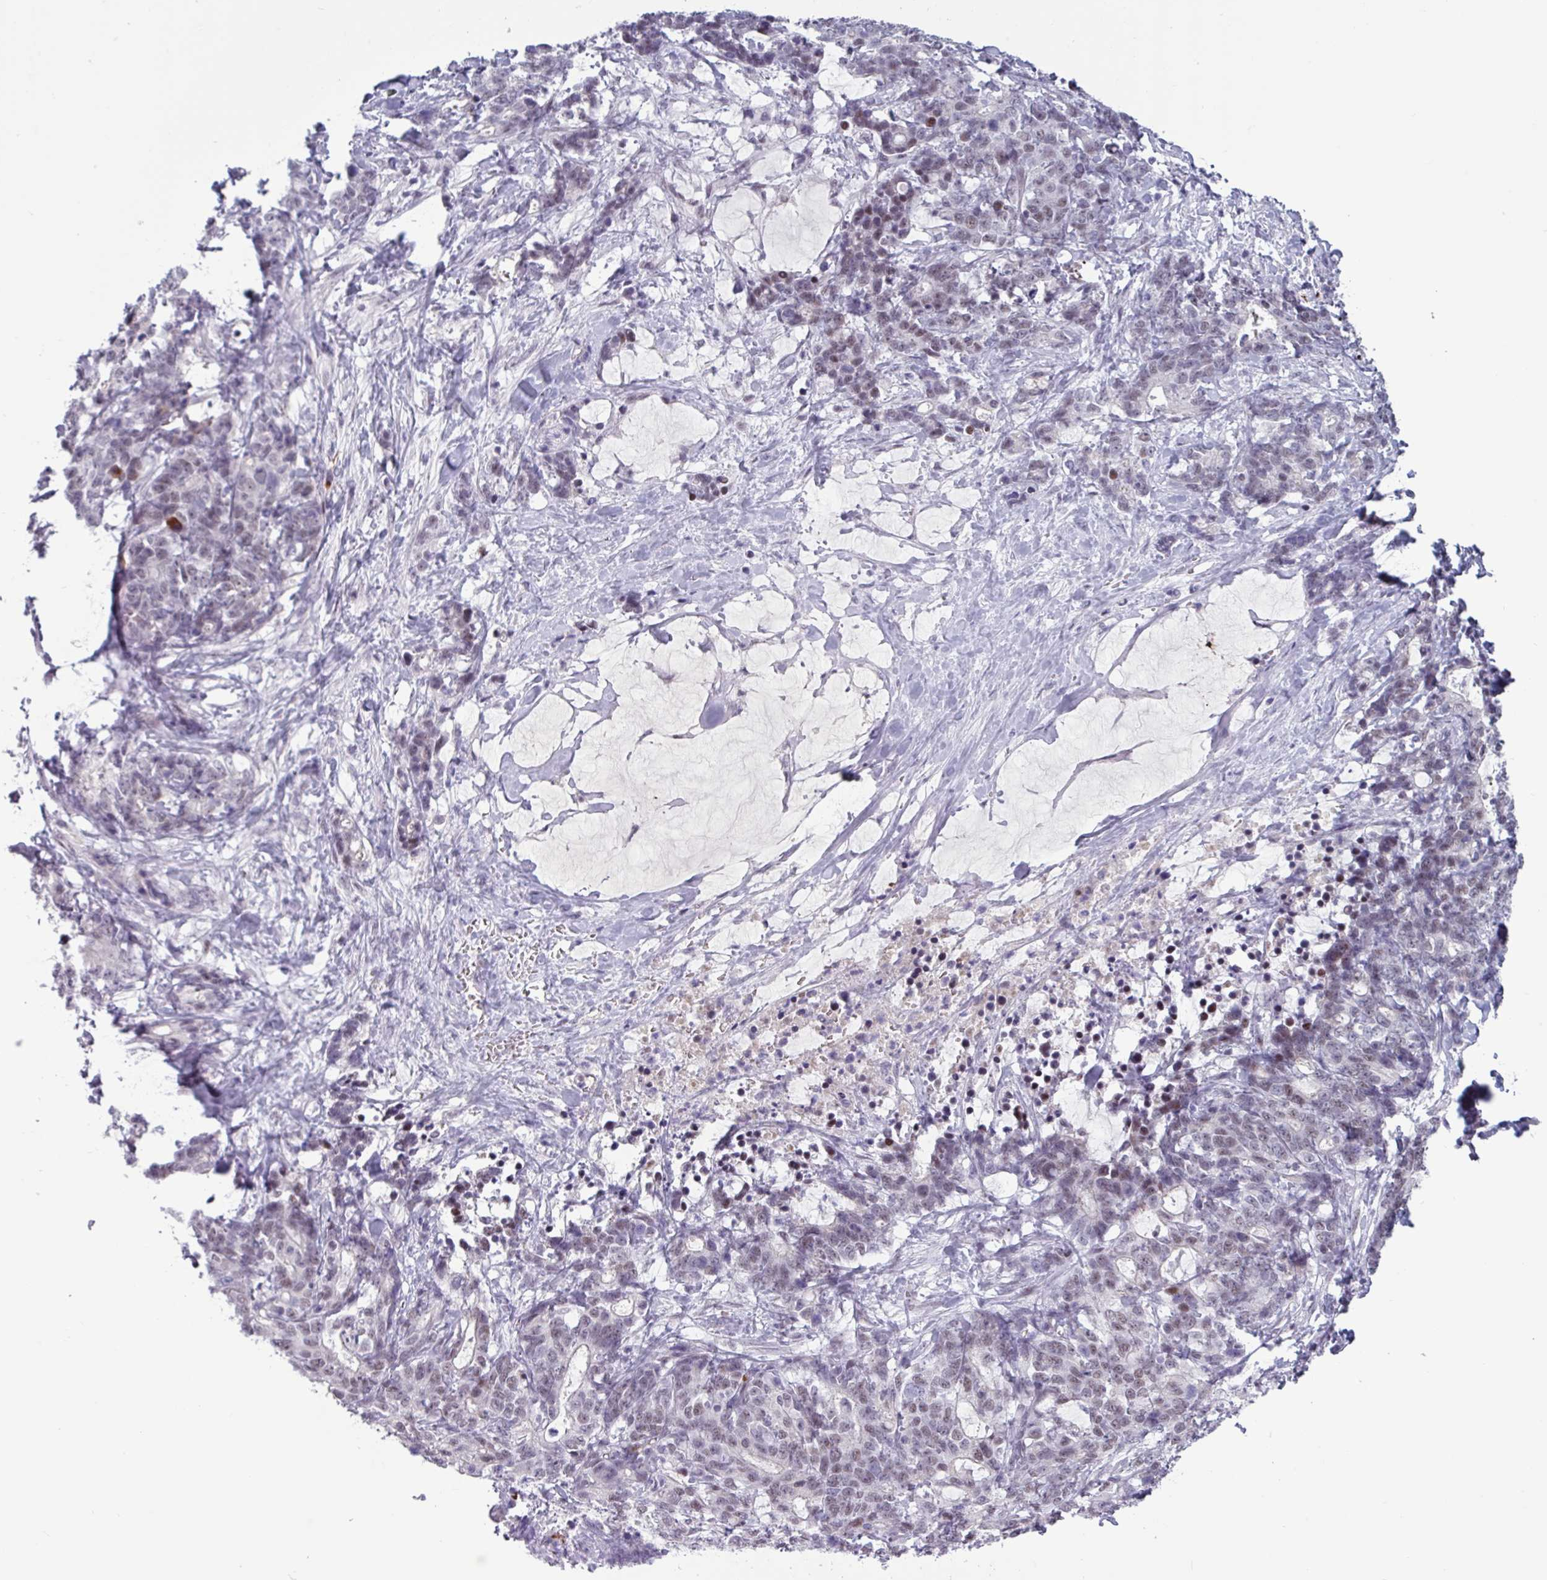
{"staining": {"intensity": "weak", "quantity": "<25%", "location": "nuclear"}, "tissue": "stomach cancer", "cell_type": "Tumor cells", "image_type": "cancer", "snomed": [{"axis": "morphology", "description": "Normal tissue, NOS"}, {"axis": "morphology", "description": "Adenocarcinoma, NOS"}, {"axis": "topography", "description": "Stomach"}], "caption": "A photomicrograph of human stomach cancer (adenocarcinoma) is negative for staining in tumor cells.", "gene": "ZNF575", "patient": {"sex": "female", "age": 64}}